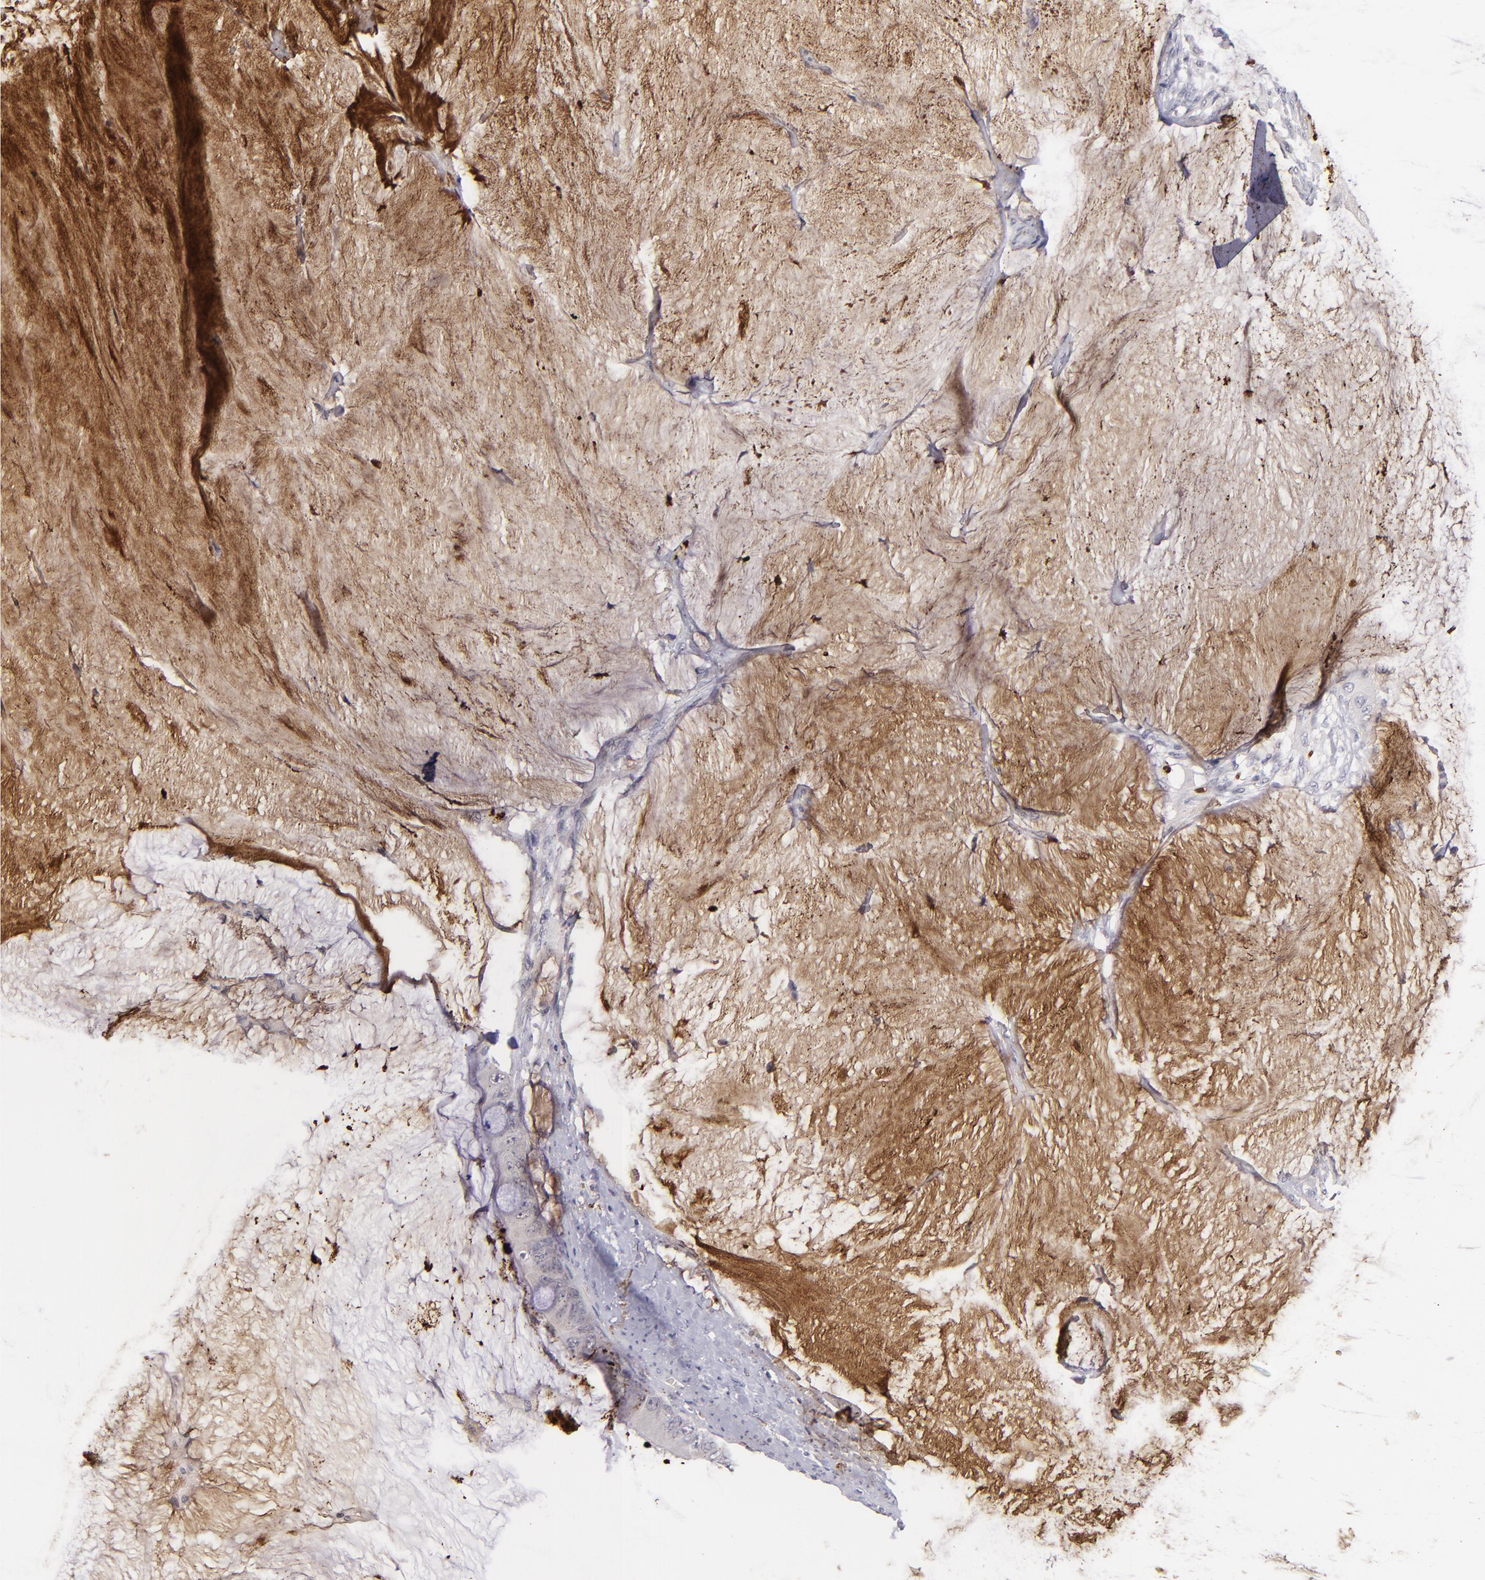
{"staining": {"intensity": "negative", "quantity": "none", "location": "none"}, "tissue": "colorectal cancer", "cell_type": "Tumor cells", "image_type": "cancer", "snomed": [{"axis": "morphology", "description": "Normal tissue, NOS"}, {"axis": "morphology", "description": "Adenocarcinoma, NOS"}, {"axis": "topography", "description": "Rectum"}, {"axis": "topography", "description": "Peripheral nerve tissue"}], "caption": "IHC of human colorectal cancer displays no positivity in tumor cells. (IHC, brightfield microscopy, high magnification).", "gene": "RXRG", "patient": {"sex": "female", "age": 77}}